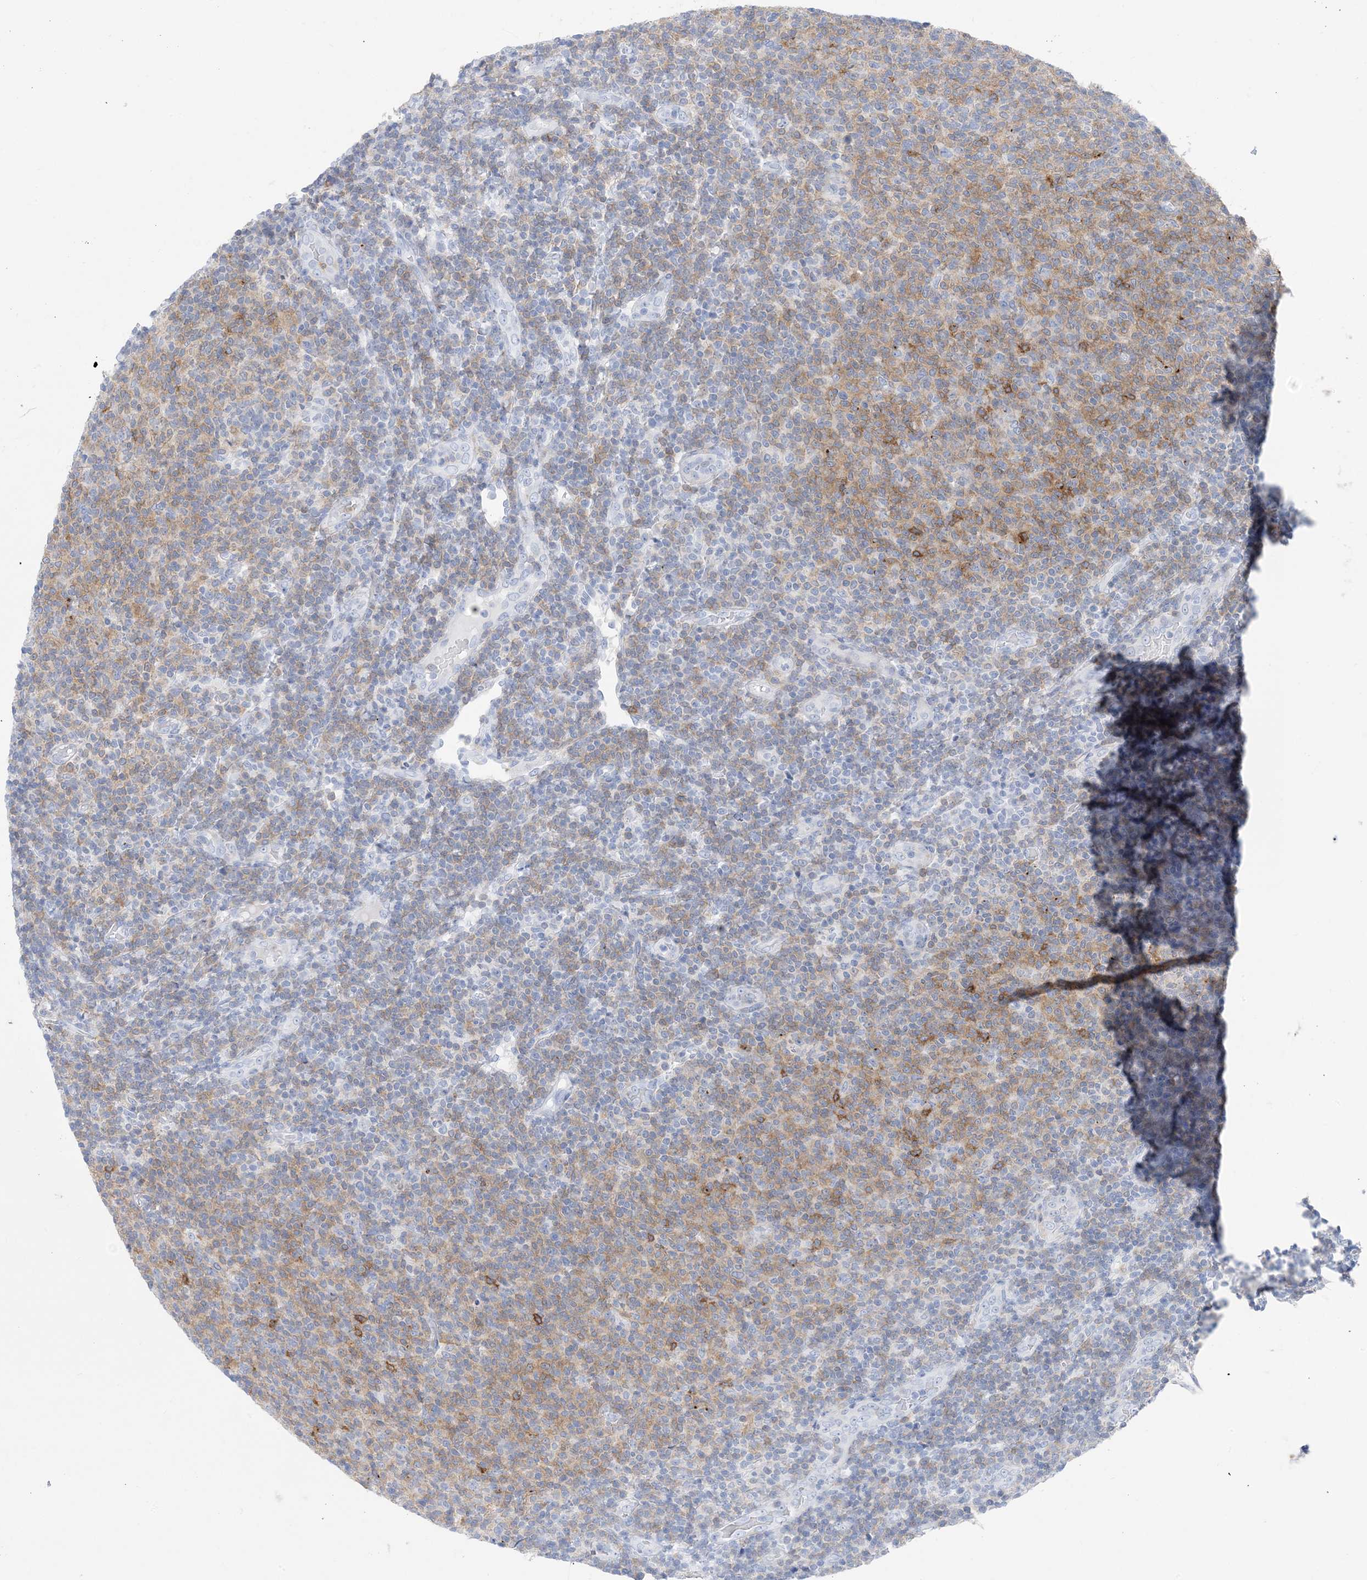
{"staining": {"intensity": "moderate", "quantity": "<25%", "location": "cytoplasmic/membranous"}, "tissue": "lymphoma", "cell_type": "Tumor cells", "image_type": "cancer", "snomed": [{"axis": "morphology", "description": "Malignant lymphoma, non-Hodgkin's type, Low grade"}, {"axis": "topography", "description": "Lymph node"}], "caption": "A micrograph of malignant lymphoma, non-Hodgkin's type (low-grade) stained for a protein exhibits moderate cytoplasmic/membranous brown staining in tumor cells.", "gene": "SH3YL1", "patient": {"sex": "male", "age": 66}}